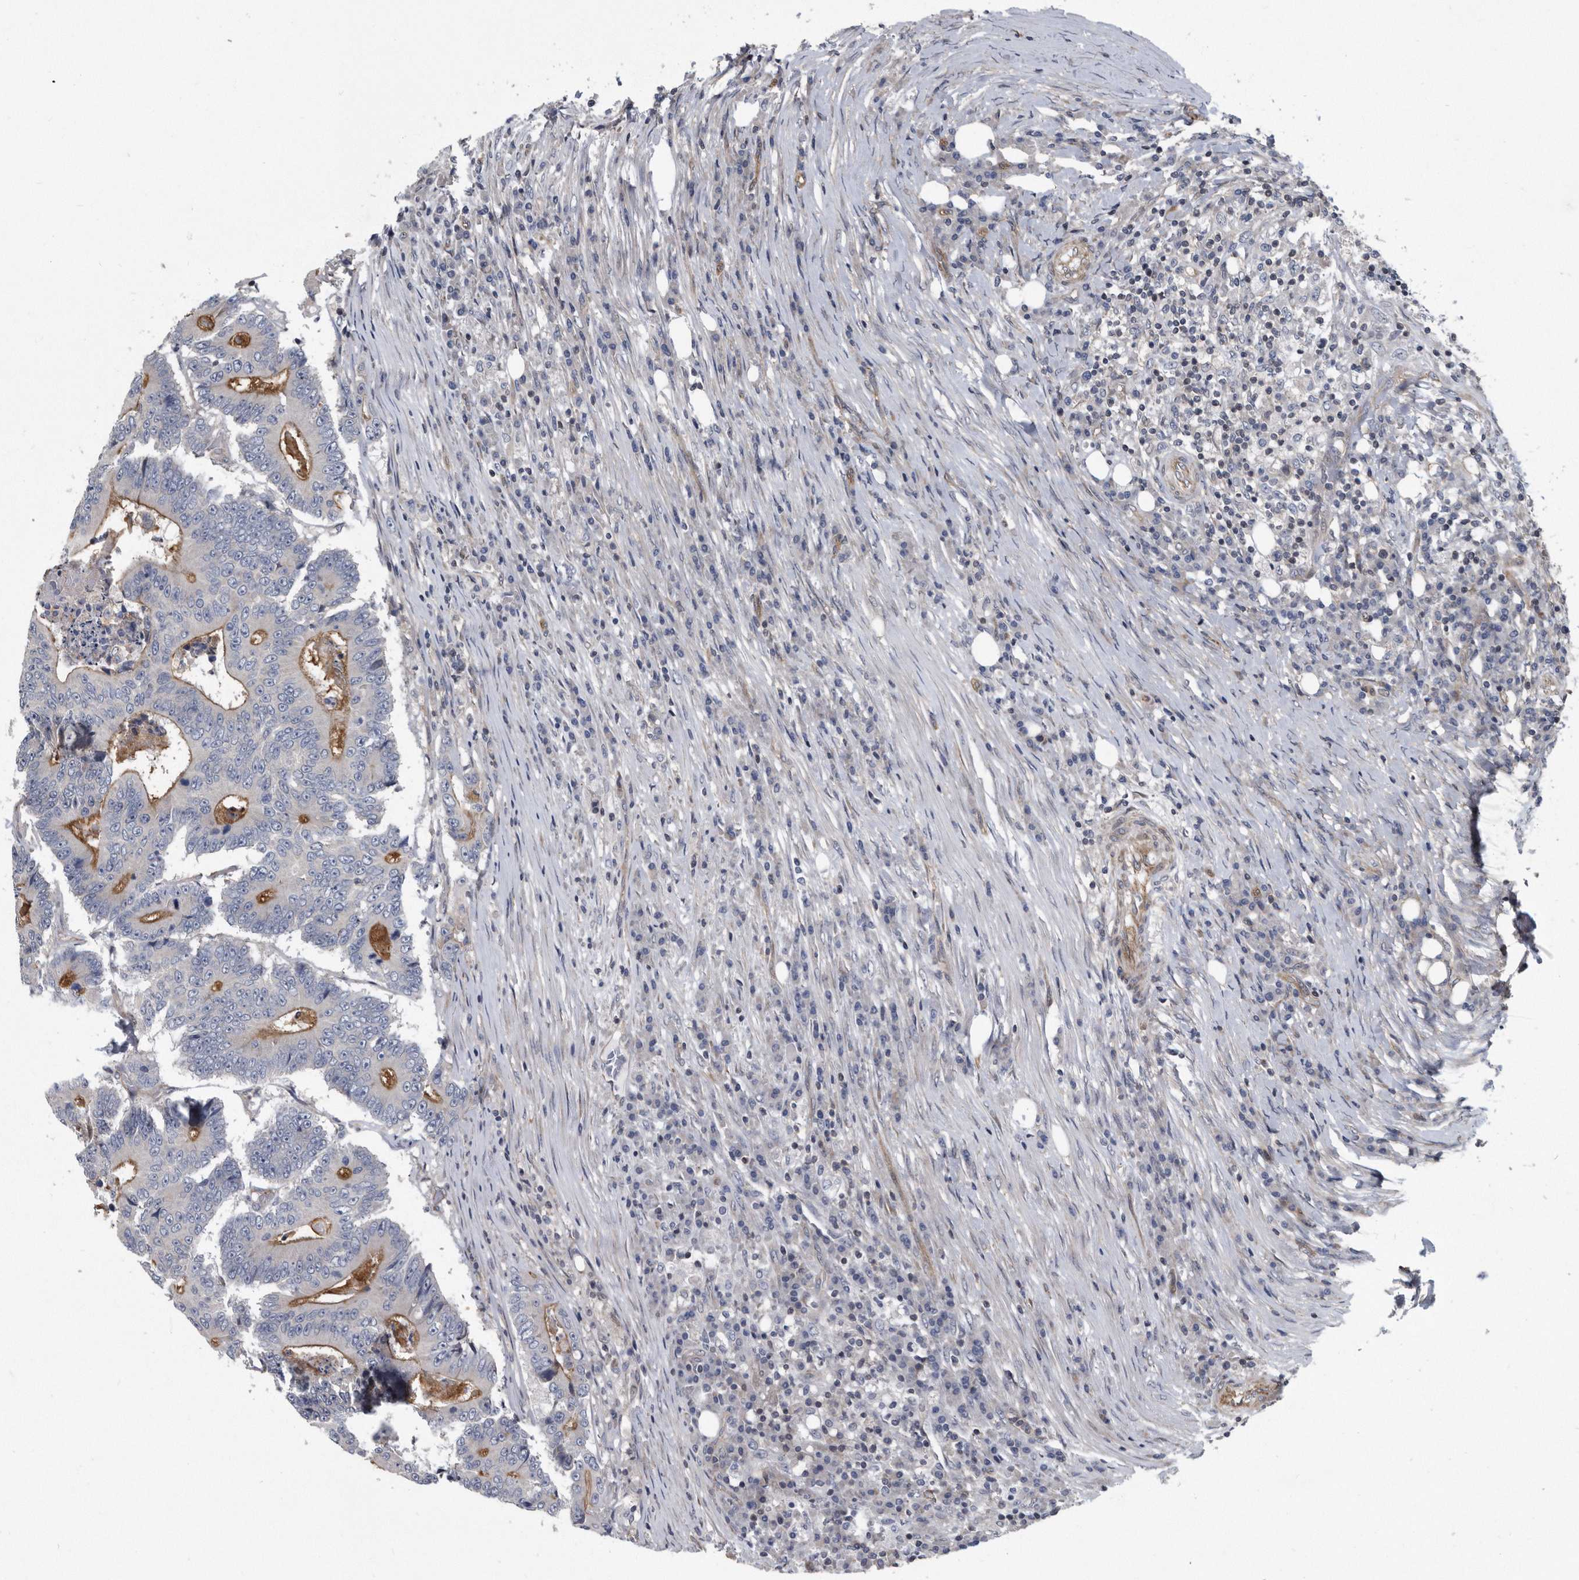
{"staining": {"intensity": "moderate", "quantity": "<25%", "location": "cytoplasmic/membranous"}, "tissue": "colorectal cancer", "cell_type": "Tumor cells", "image_type": "cancer", "snomed": [{"axis": "morphology", "description": "Adenocarcinoma, NOS"}, {"axis": "topography", "description": "Colon"}], "caption": "Approximately <25% of tumor cells in human colorectal adenocarcinoma reveal moderate cytoplasmic/membranous protein staining as visualized by brown immunohistochemical staining.", "gene": "ARMCX1", "patient": {"sex": "male", "age": 83}}